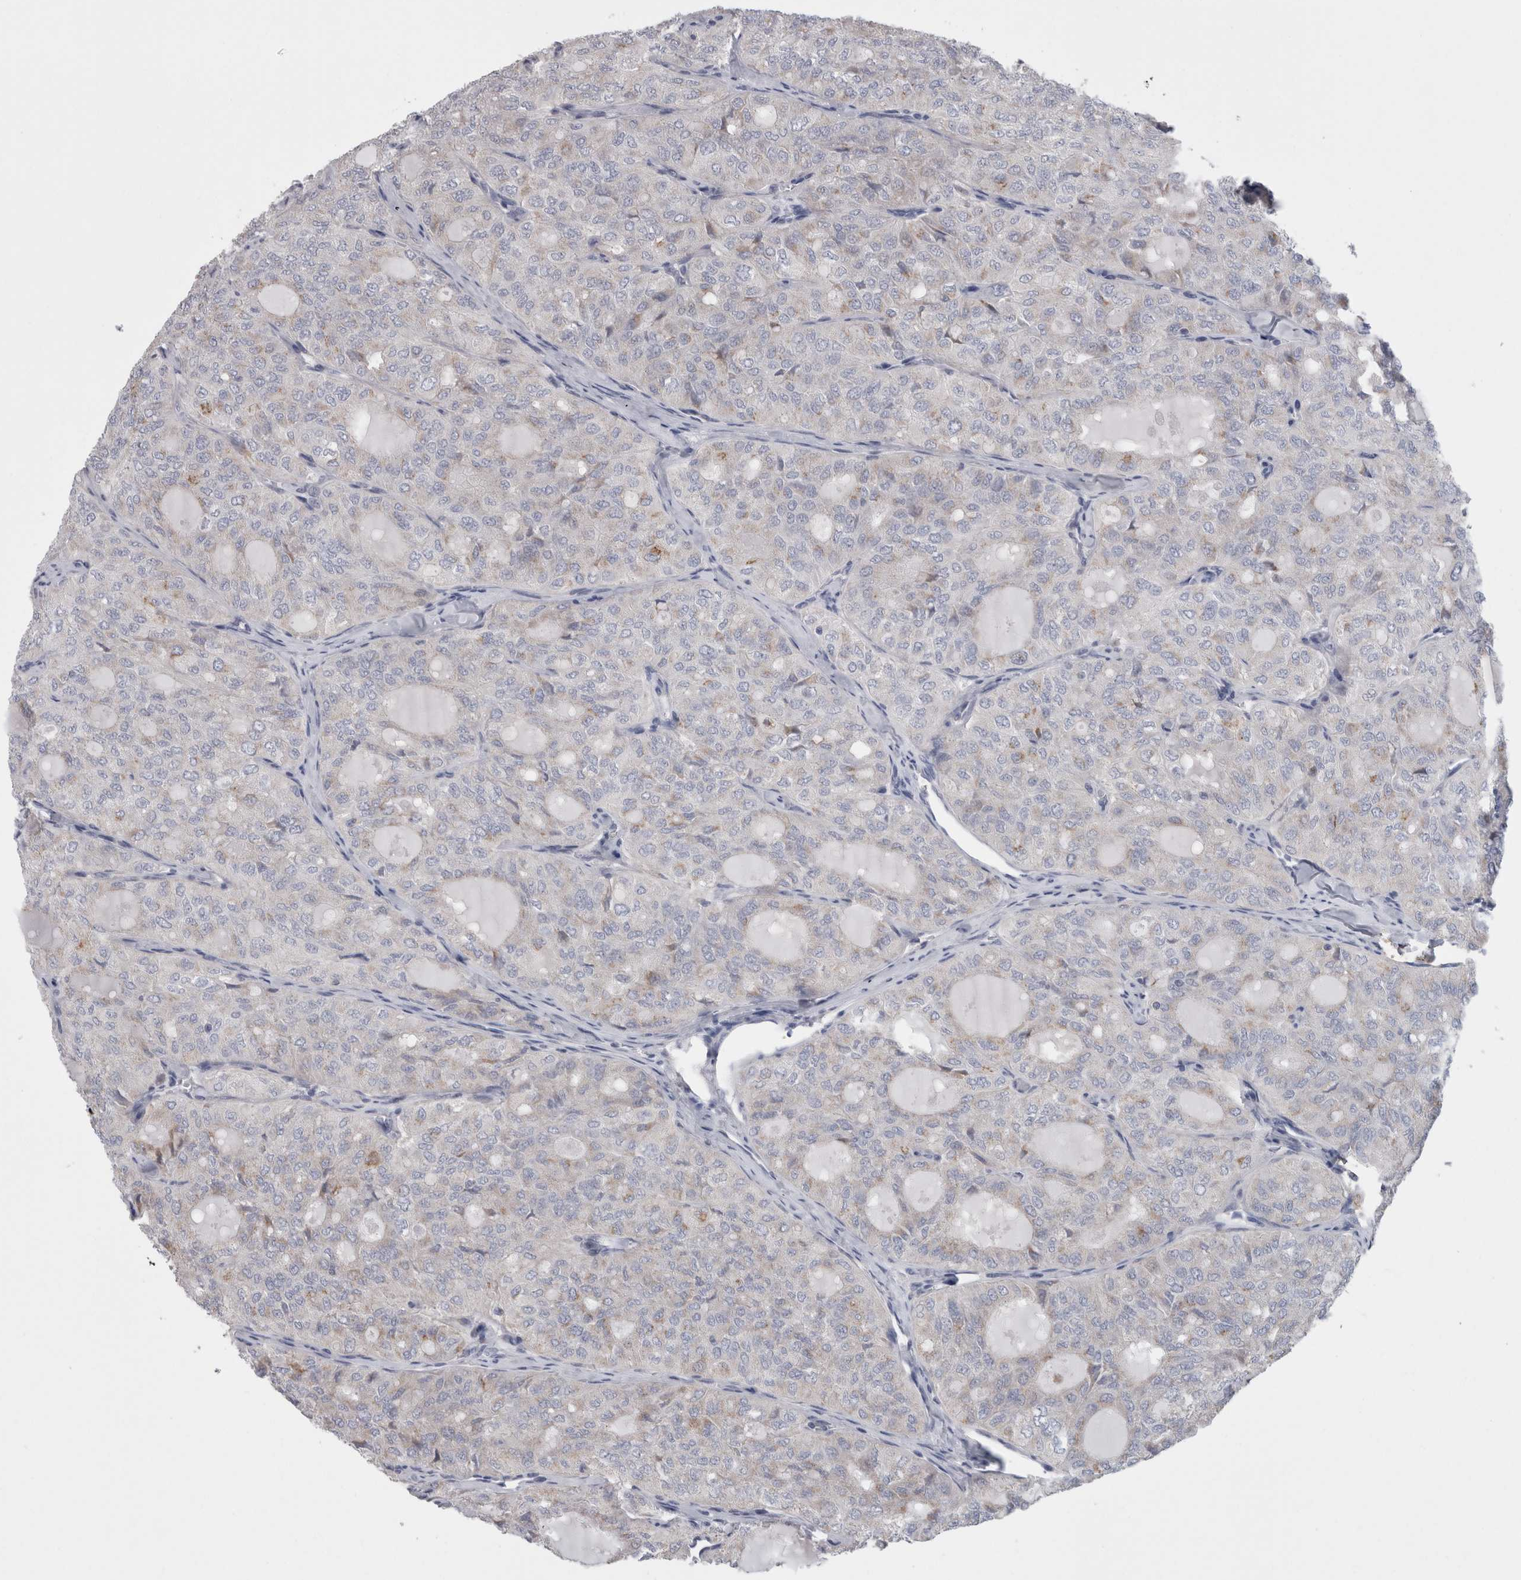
{"staining": {"intensity": "negative", "quantity": "none", "location": "none"}, "tissue": "thyroid cancer", "cell_type": "Tumor cells", "image_type": "cancer", "snomed": [{"axis": "morphology", "description": "Follicular adenoma carcinoma, NOS"}, {"axis": "topography", "description": "Thyroid gland"}], "caption": "Tumor cells are negative for protein expression in human thyroid cancer. Nuclei are stained in blue.", "gene": "GDAP1", "patient": {"sex": "male", "age": 75}}